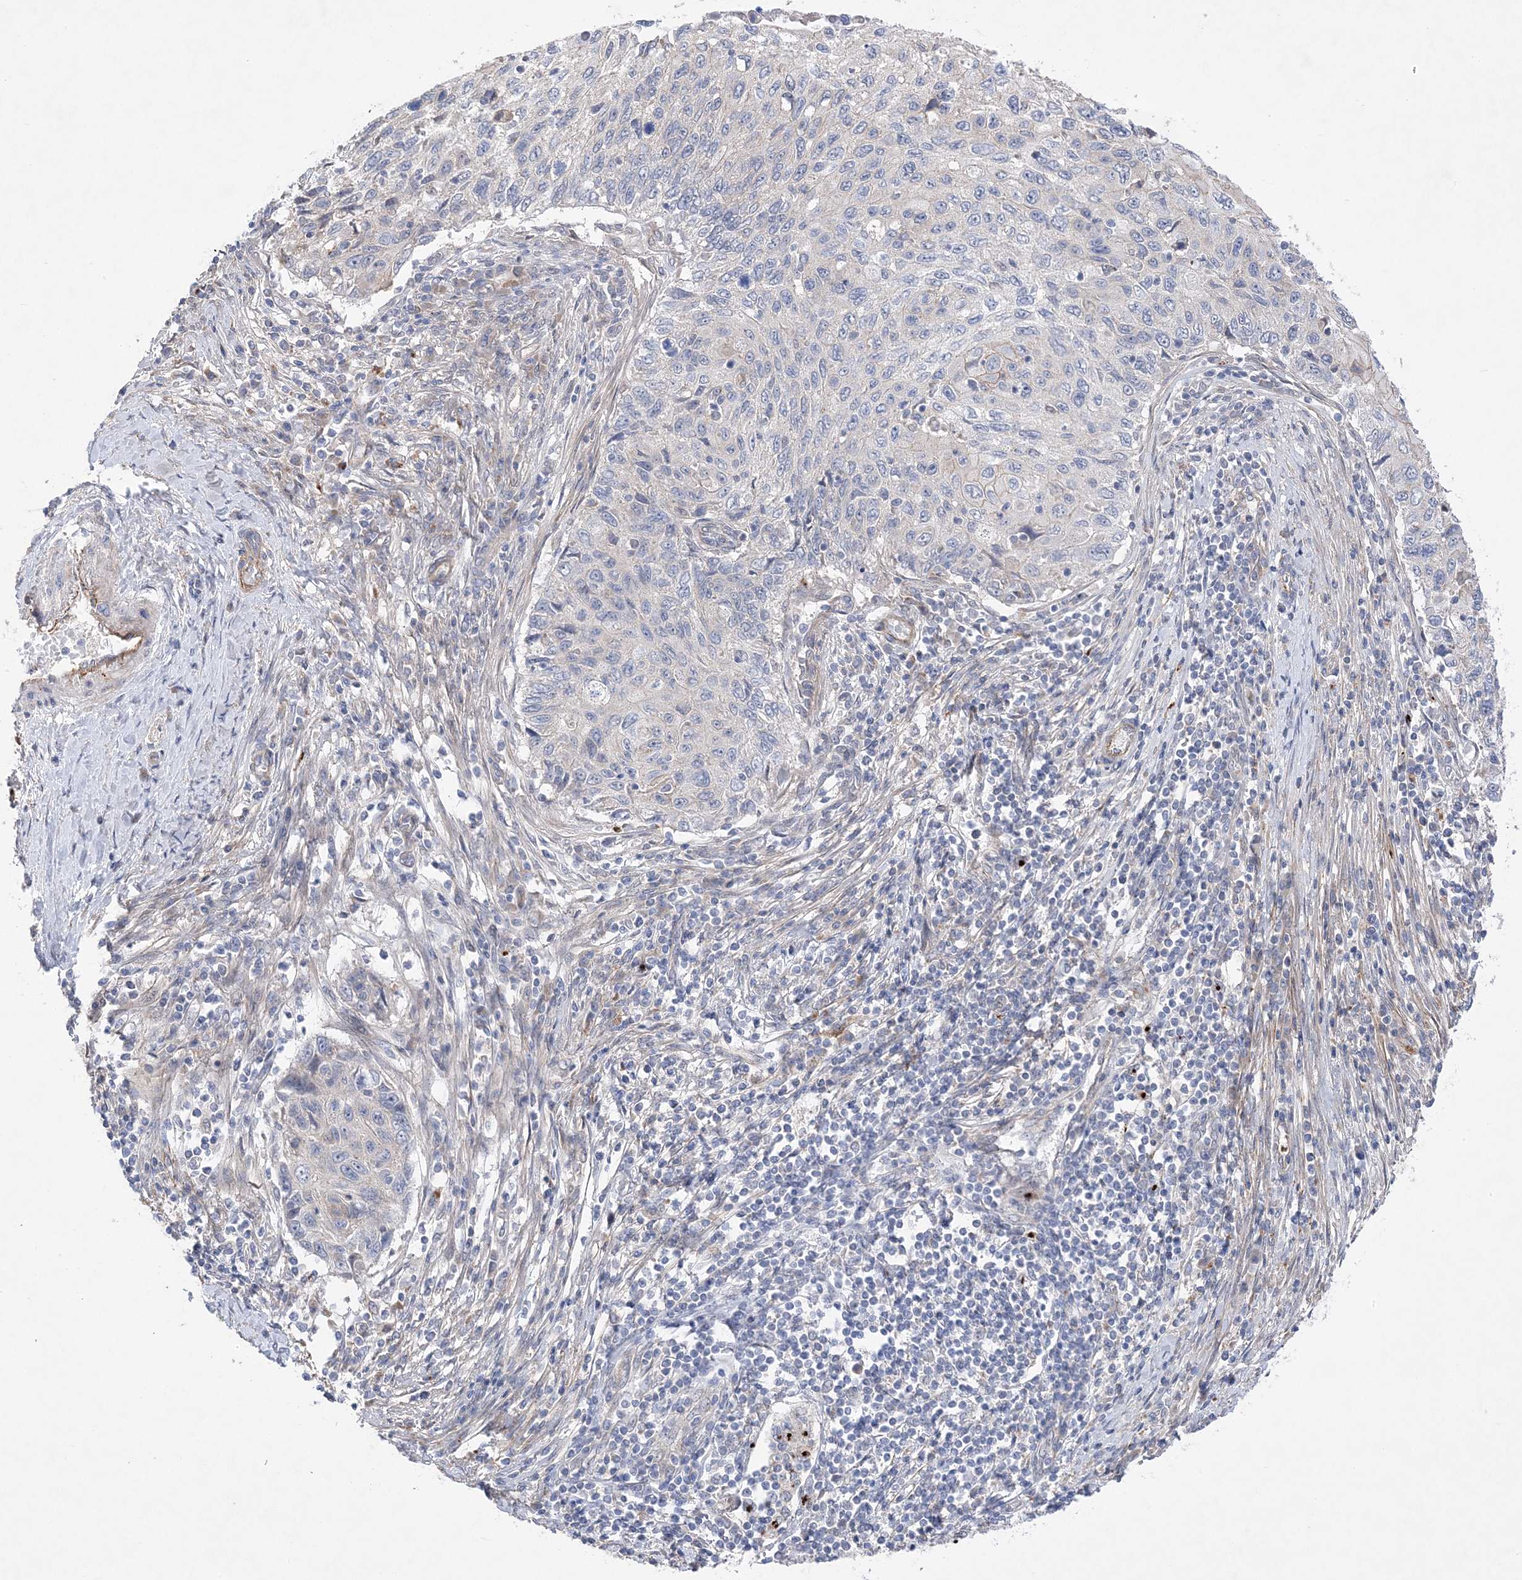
{"staining": {"intensity": "negative", "quantity": "none", "location": "none"}, "tissue": "cervical cancer", "cell_type": "Tumor cells", "image_type": "cancer", "snomed": [{"axis": "morphology", "description": "Squamous cell carcinoma, NOS"}, {"axis": "topography", "description": "Cervix"}], "caption": "Tumor cells are negative for protein expression in human squamous cell carcinoma (cervical).", "gene": "ANAPC1", "patient": {"sex": "female", "age": 70}}